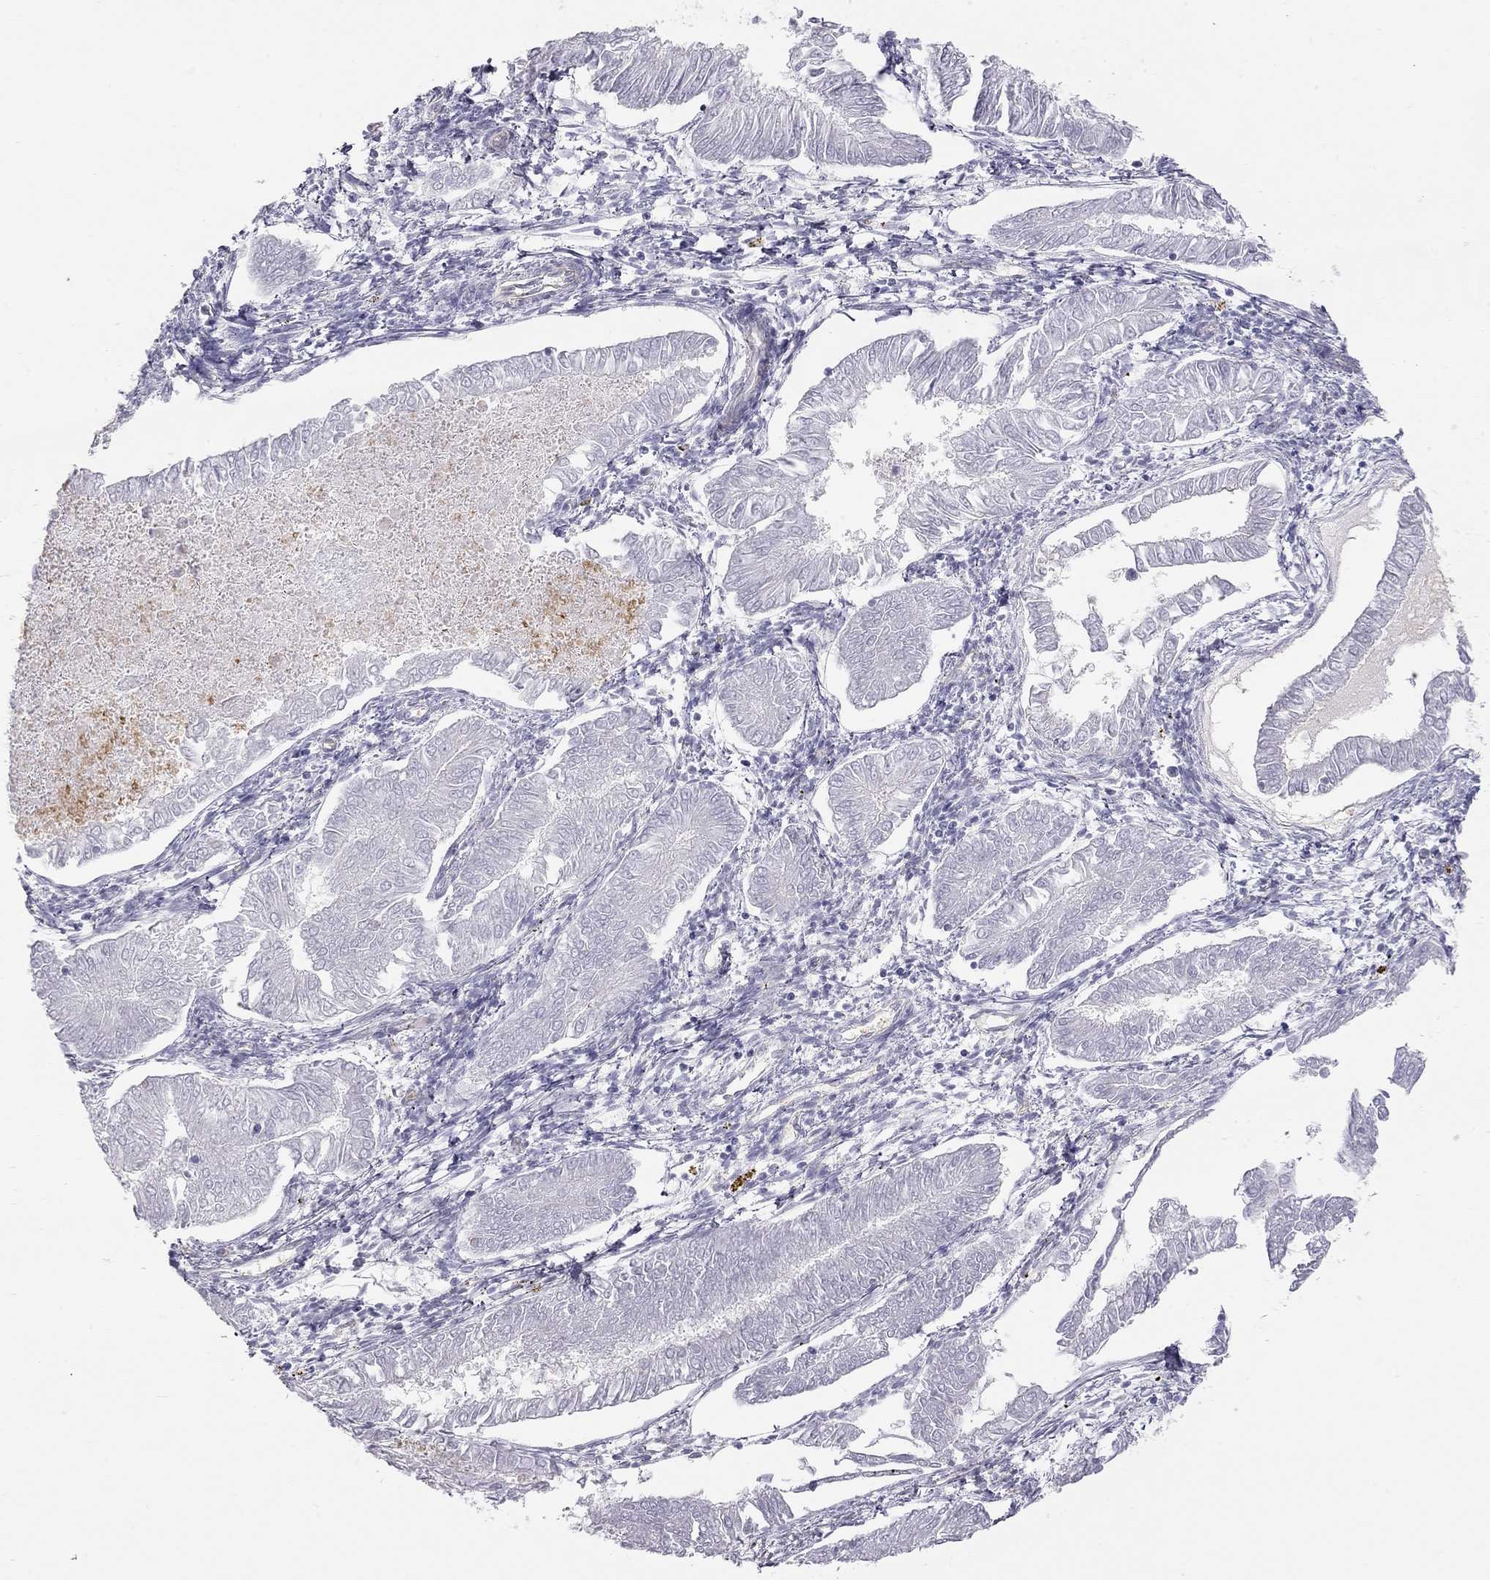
{"staining": {"intensity": "negative", "quantity": "none", "location": "none"}, "tissue": "endometrial cancer", "cell_type": "Tumor cells", "image_type": "cancer", "snomed": [{"axis": "morphology", "description": "Adenocarcinoma, NOS"}, {"axis": "topography", "description": "Endometrium"}], "caption": "Immunohistochemical staining of human adenocarcinoma (endometrial) shows no significant positivity in tumor cells.", "gene": "TDRD6", "patient": {"sex": "female", "age": 53}}